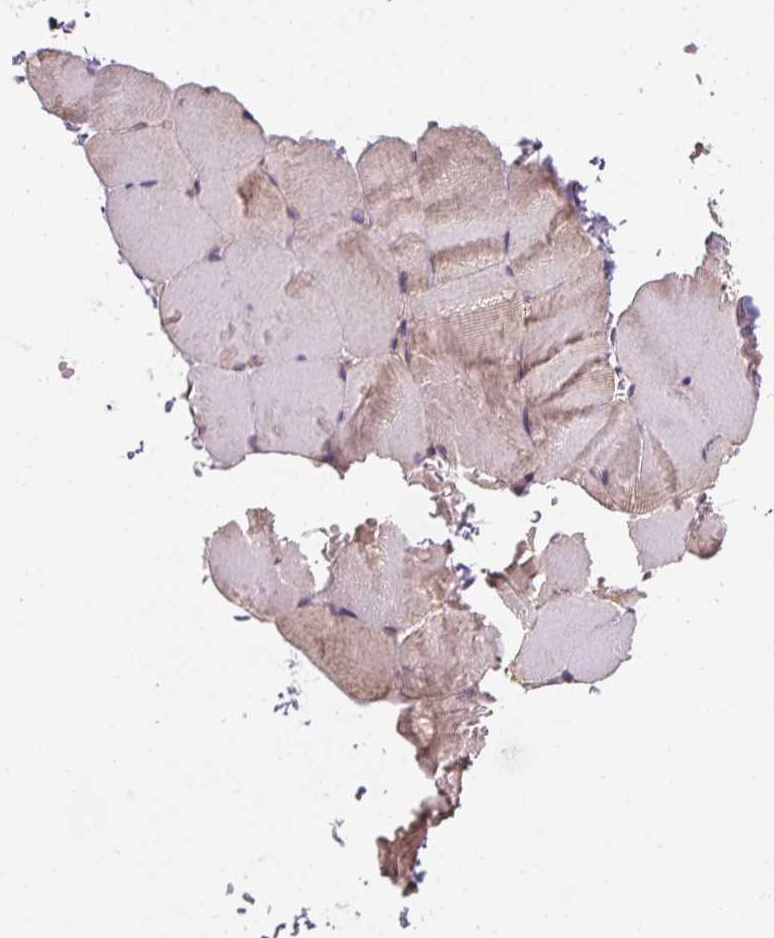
{"staining": {"intensity": "moderate", "quantity": "<25%", "location": "cytoplasmic/membranous"}, "tissue": "skeletal muscle", "cell_type": "Myocytes", "image_type": "normal", "snomed": [{"axis": "morphology", "description": "Normal tissue, NOS"}, {"axis": "topography", "description": "Skeletal muscle"}], "caption": "A brown stain shows moderate cytoplasmic/membranous expression of a protein in myocytes of benign skeletal muscle. (Stains: DAB (3,3'-diaminobenzidine) in brown, nuclei in blue, Microscopy: brightfield microscopy at high magnification).", "gene": "ZNF548", "patient": {"sex": "female", "age": 37}}